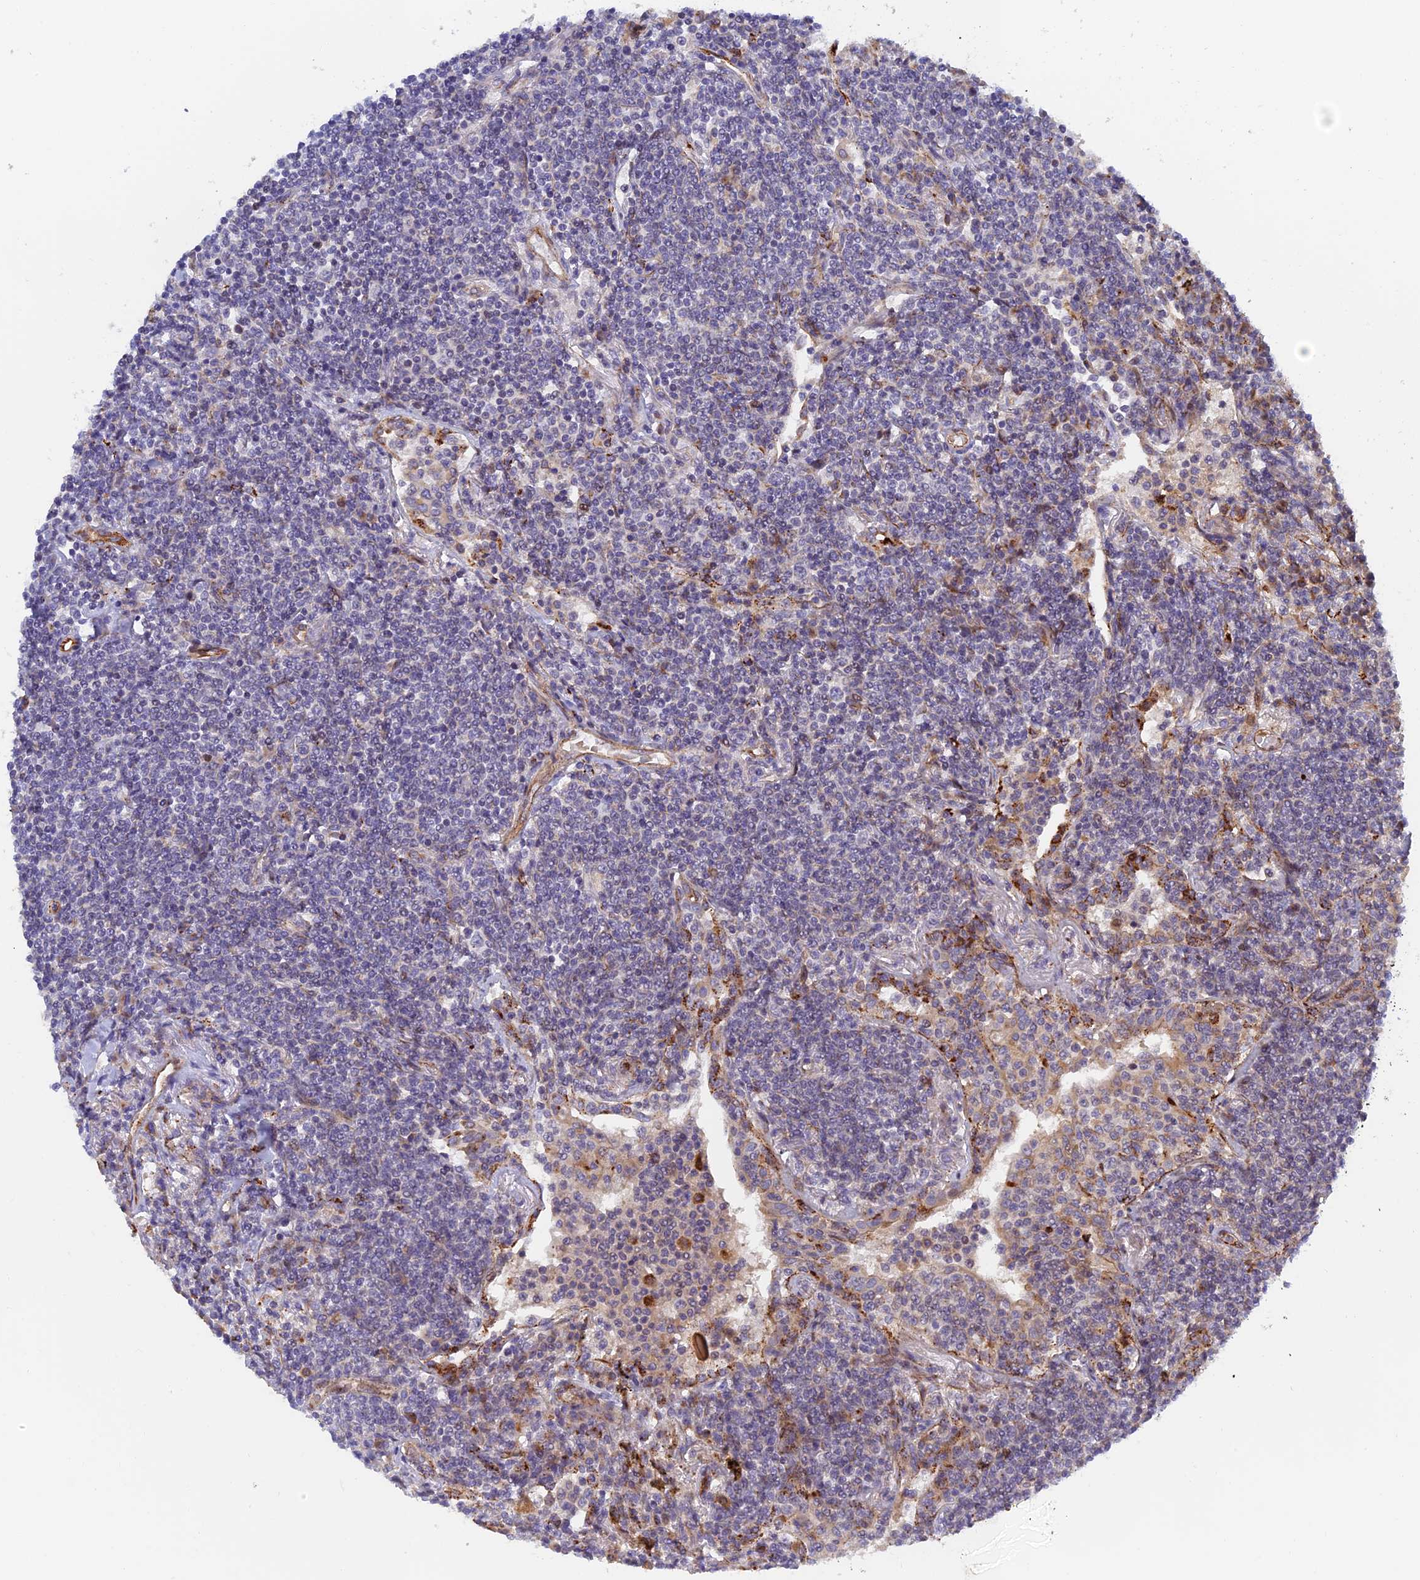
{"staining": {"intensity": "negative", "quantity": "none", "location": "none"}, "tissue": "lymphoma", "cell_type": "Tumor cells", "image_type": "cancer", "snomed": [{"axis": "morphology", "description": "Malignant lymphoma, non-Hodgkin's type, Low grade"}, {"axis": "topography", "description": "Lung"}], "caption": "High power microscopy photomicrograph of an IHC photomicrograph of lymphoma, revealing no significant expression in tumor cells. (DAB (3,3'-diaminobenzidine) immunohistochemistry visualized using brightfield microscopy, high magnification).", "gene": "PPP2R3C", "patient": {"sex": "female", "age": 71}}